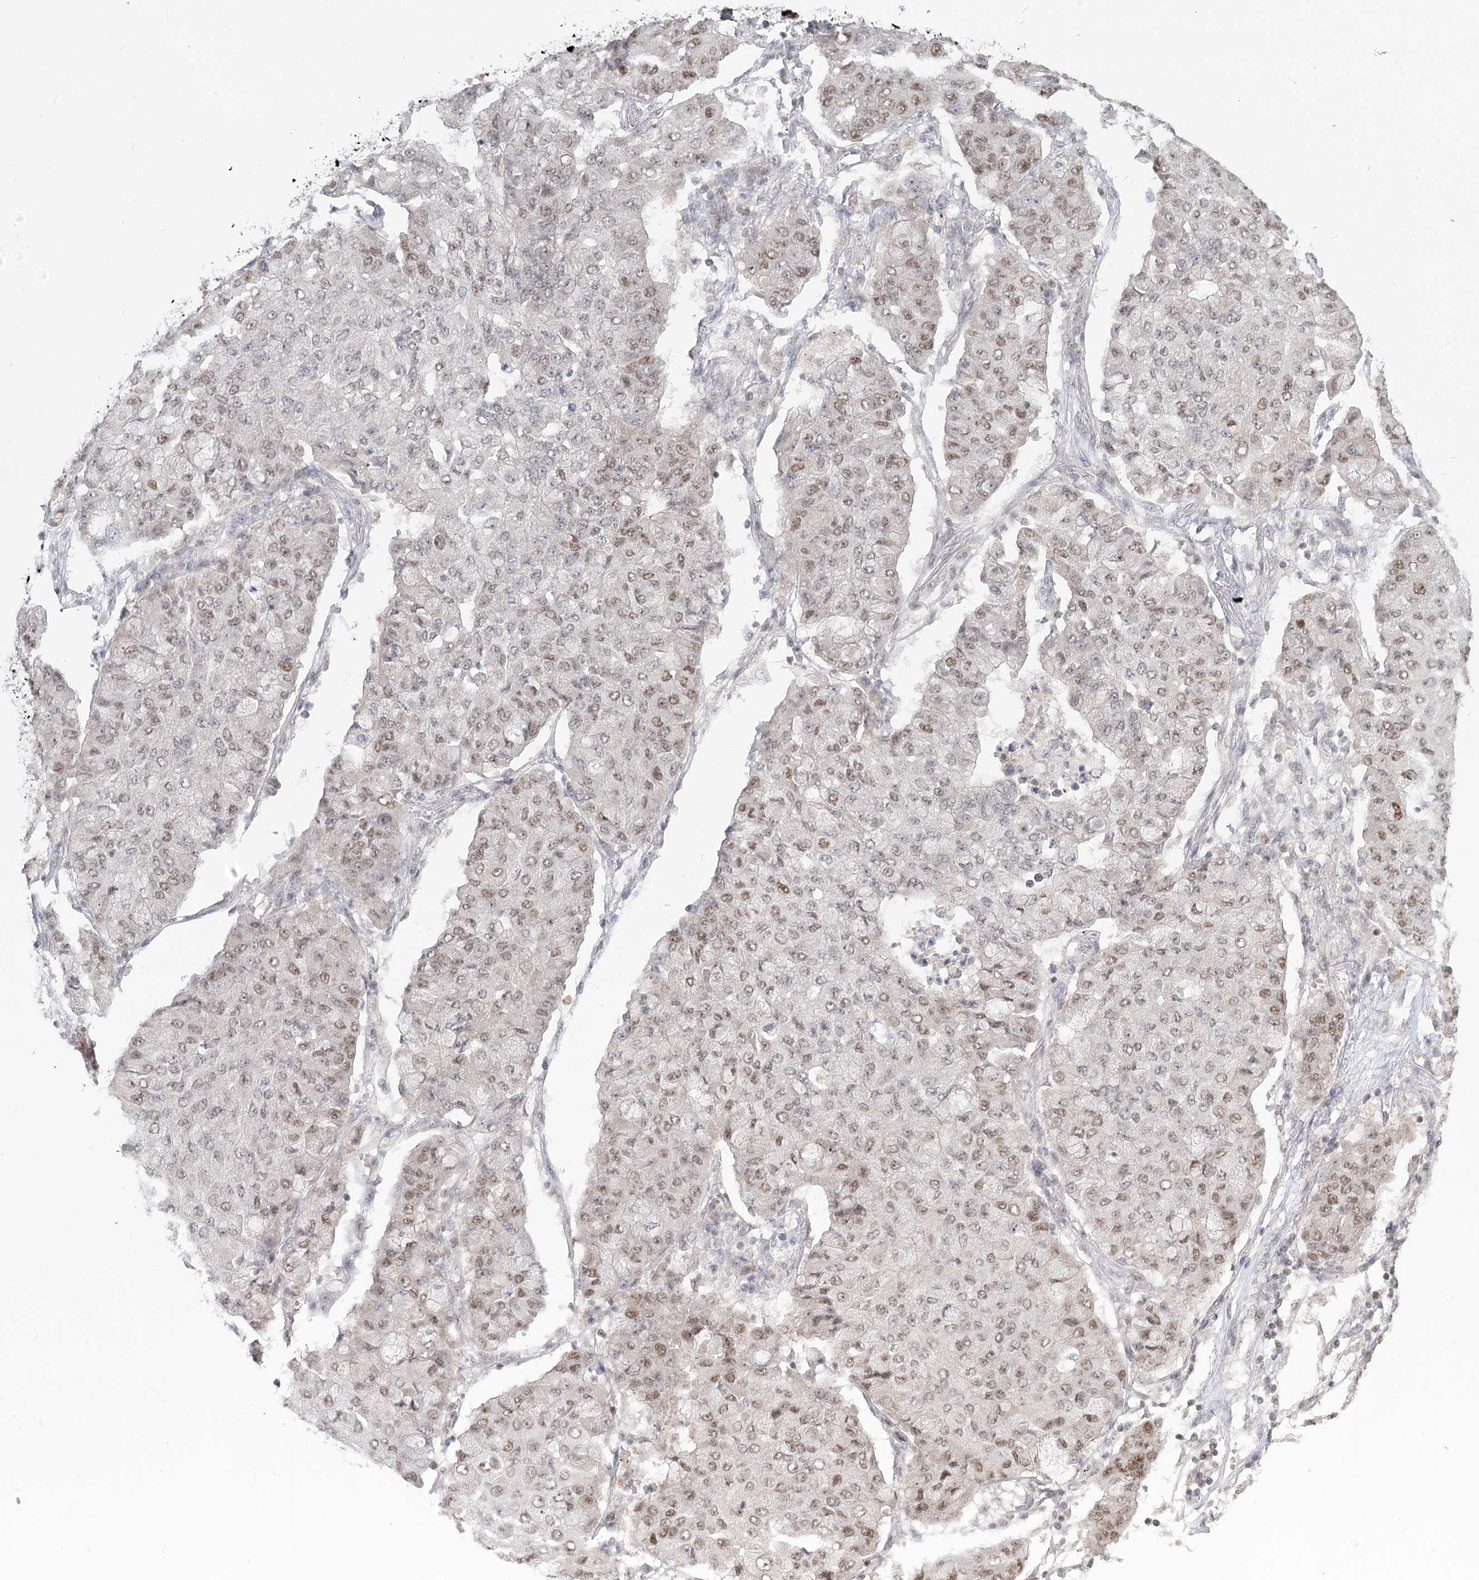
{"staining": {"intensity": "moderate", "quantity": "25%-75%", "location": "nuclear"}, "tissue": "lung cancer", "cell_type": "Tumor cells", "image_type": "cancer", "snomed": [{"axis": "morphology", "description": "Squamous cell carcinoma, NOS"}, {"axis": "topography", "description": "Lung"}], "caption": "Tumor cells display medium levels of moderate nuclear positivity in approximately 25%-75% of cells in lung squamous cell carcinoma. (Stains: DAB in brown, nuclei in blue, Microscopy: brightfield microscopy at high magnification).", "gene": "R3HCC1L", "patient": {"sex": "male", "age": 74}}